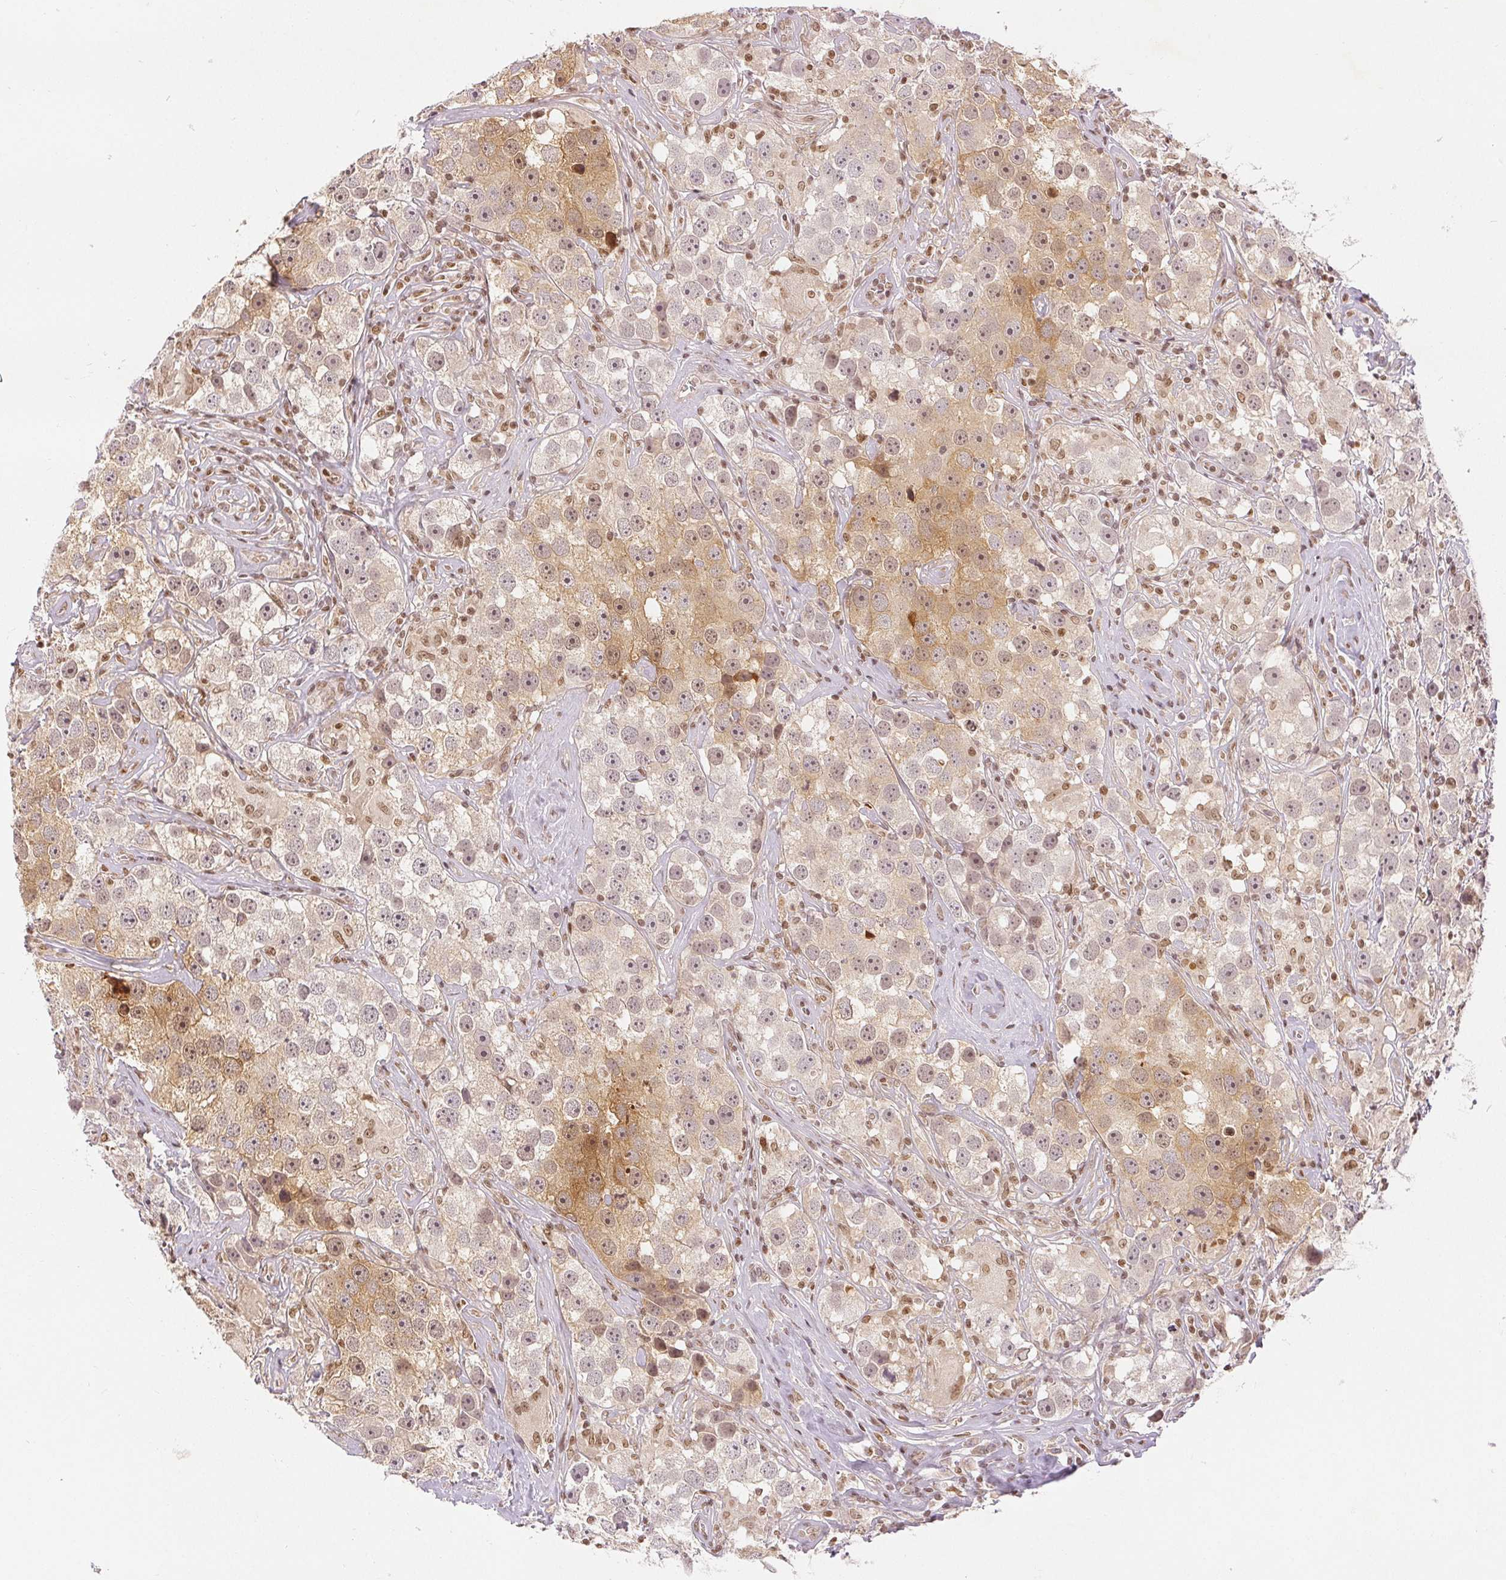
{"staining": {"intensity": "weak", "quantity": "<25%", "location": "nuclear"}, "tissue": "testis cancer", "cell_type": "Tumor cells", "image_type": "cancer", "snomed": [{"axis": "morphology", "description": "Seminoma, NOS"}, {"axis": "topography", "description": "Testis"}], "caption": "High power microscopy micrograph of an immunohistochemistry photomicrograph of testis cancer, revealing no significant staining in tumor cells.", "gene": "DEK", "patient": {"sex": "male", "age": 49}}